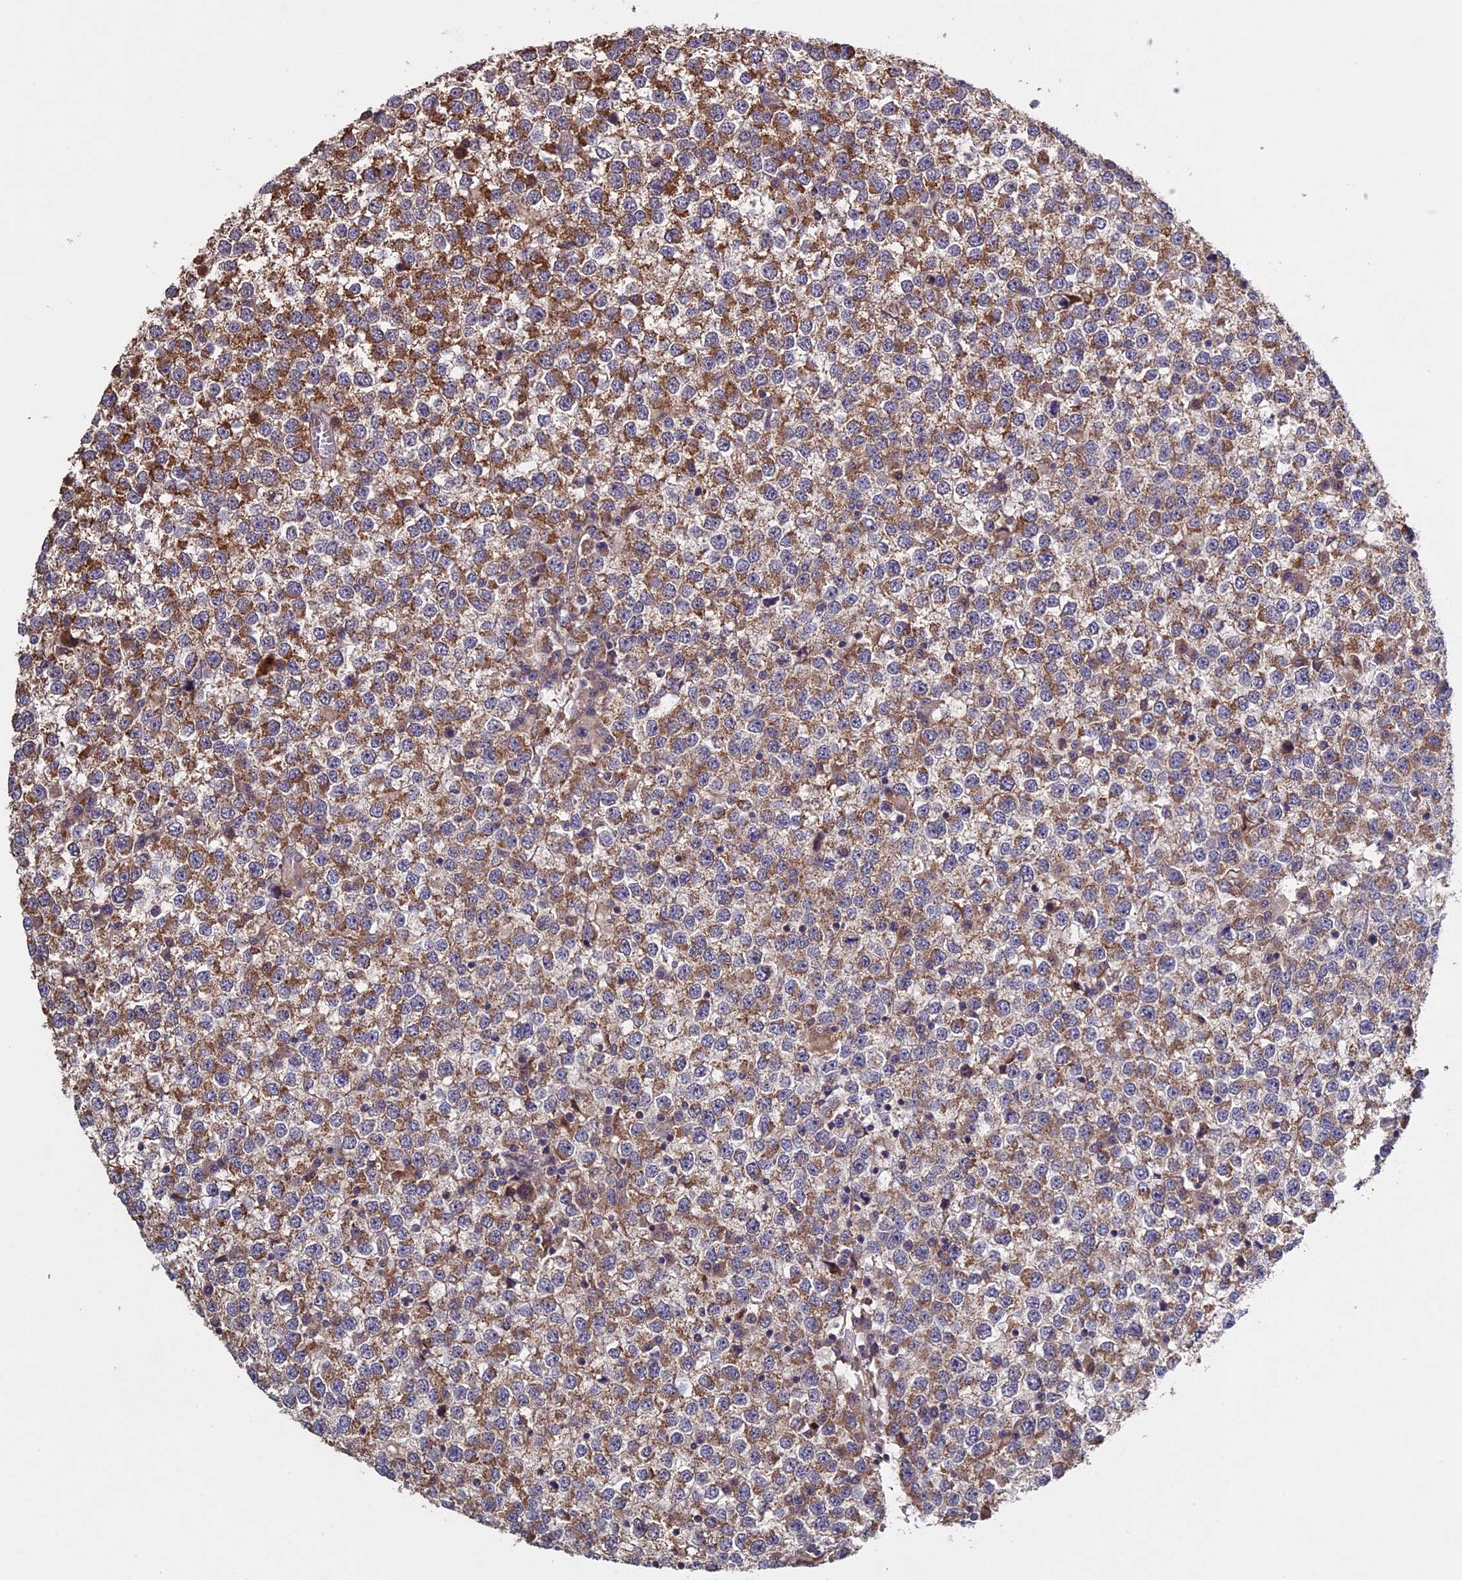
{"staining": {"intensity": "moderate", "quantity": "25%-75%", "location": "cytoplasmic/membranous"}, "tissue": "testis cancer", "cell_type": "Tumor cells", "image_type": "cancer", "snomed": [{"axis": "morphology", "description": "Seminoma, NOS"}, {"axis": "topography", "description": "Testis"}], "caption": "High-power microscopy captured an immunohistochemistry histopathology image of testis seminoma, revealing moderate cytoplasmic/membranous staining in approximately 25%-75% of tumor cells.", "gene": "RNF17", "patient": {"sex": "male", "age": 65}}